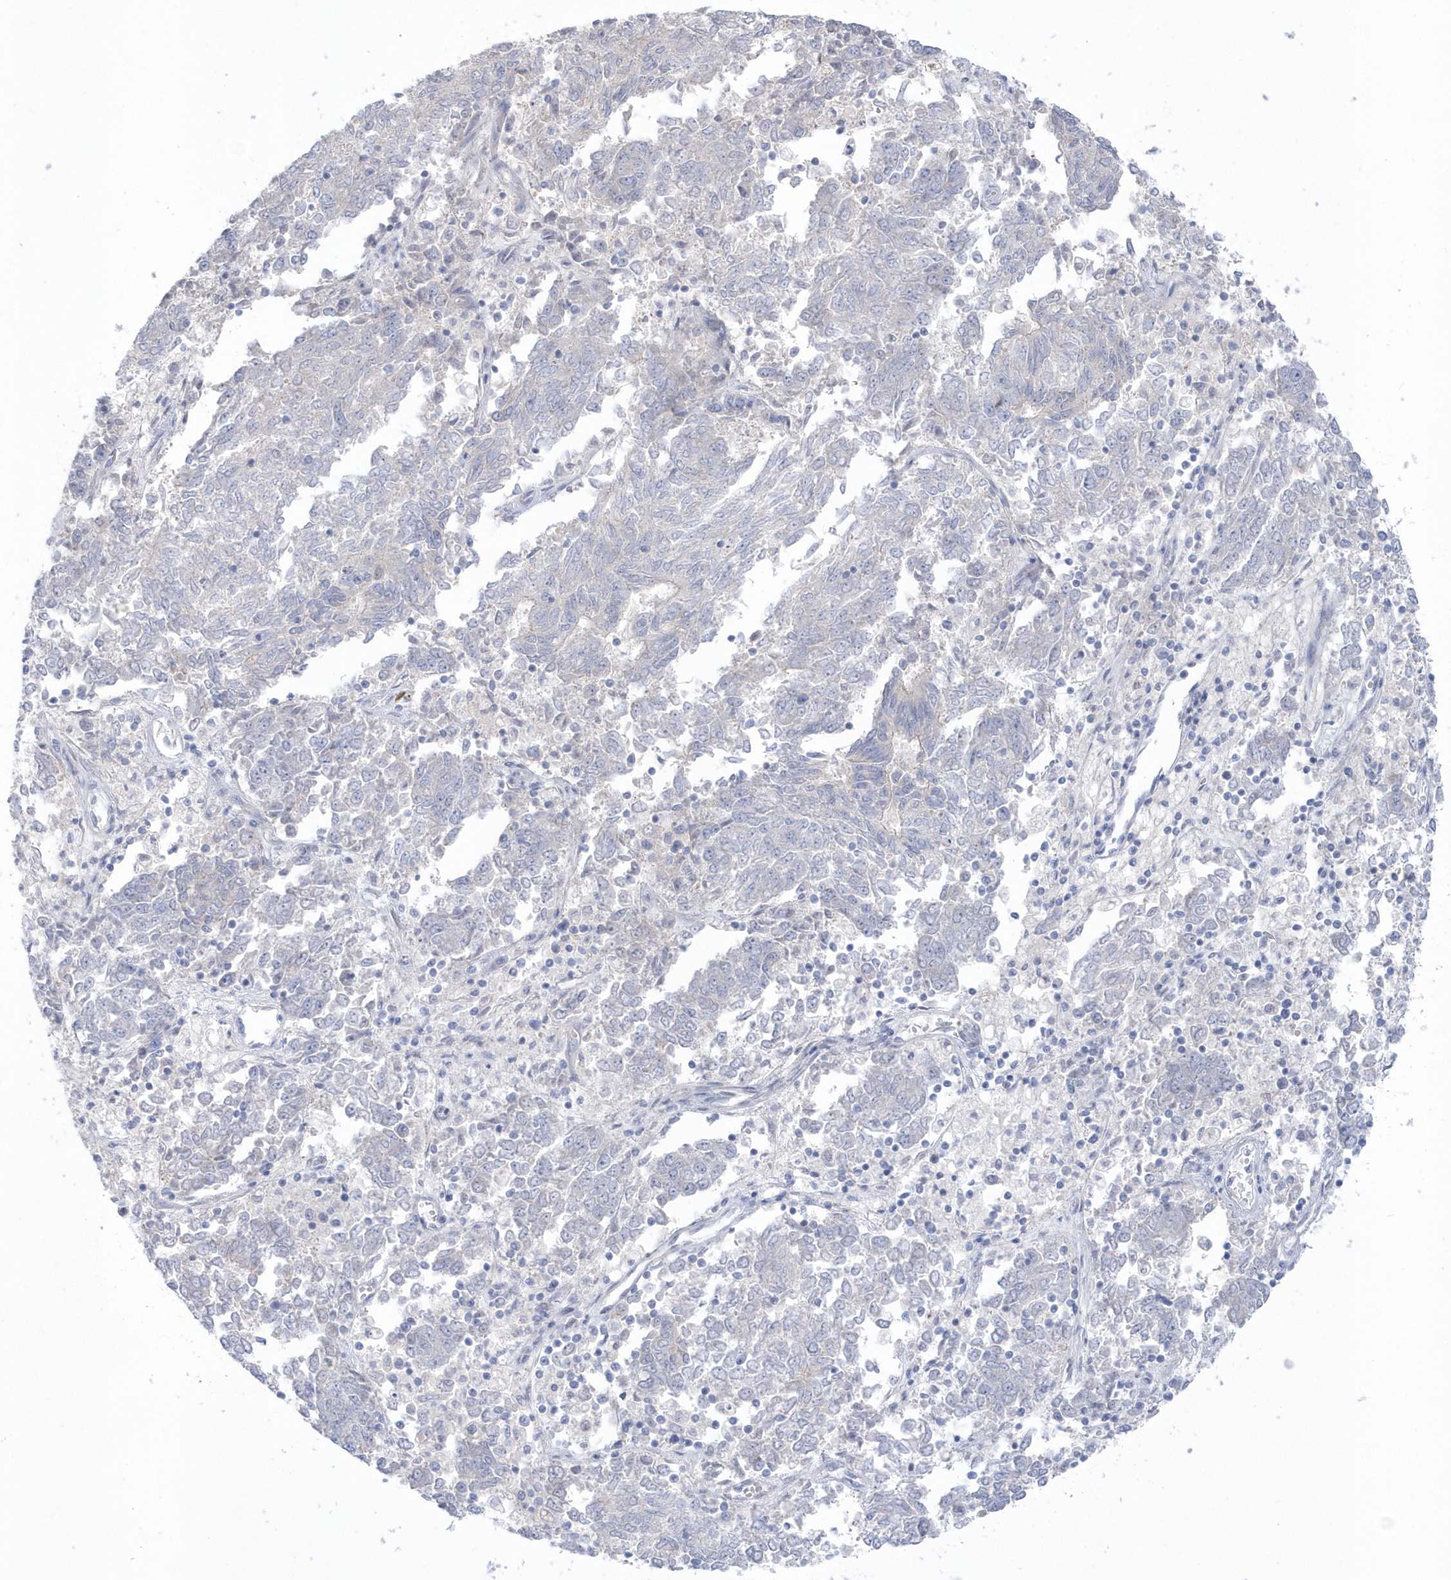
{"staining": {"intensity": "negative", "quantity": "none", "location": "none"}, "tissue": "endometrial cancer", "cell_type": "Tumor cells", "image_type": "cancer", "snomed": [{"axis": "morphology", "description": "Adenocarcinoma, NOS"}, {"axis": "topography", "description": "Endometrium"}], "caption": "This is an immunohistochemistry (IHC) photomicrograph of endometrial cancer (adenocarcinoma). There is no staining in tumor cells.", "gene": "SEMA3D", "patient": {"sex": "female", "age": 80}}